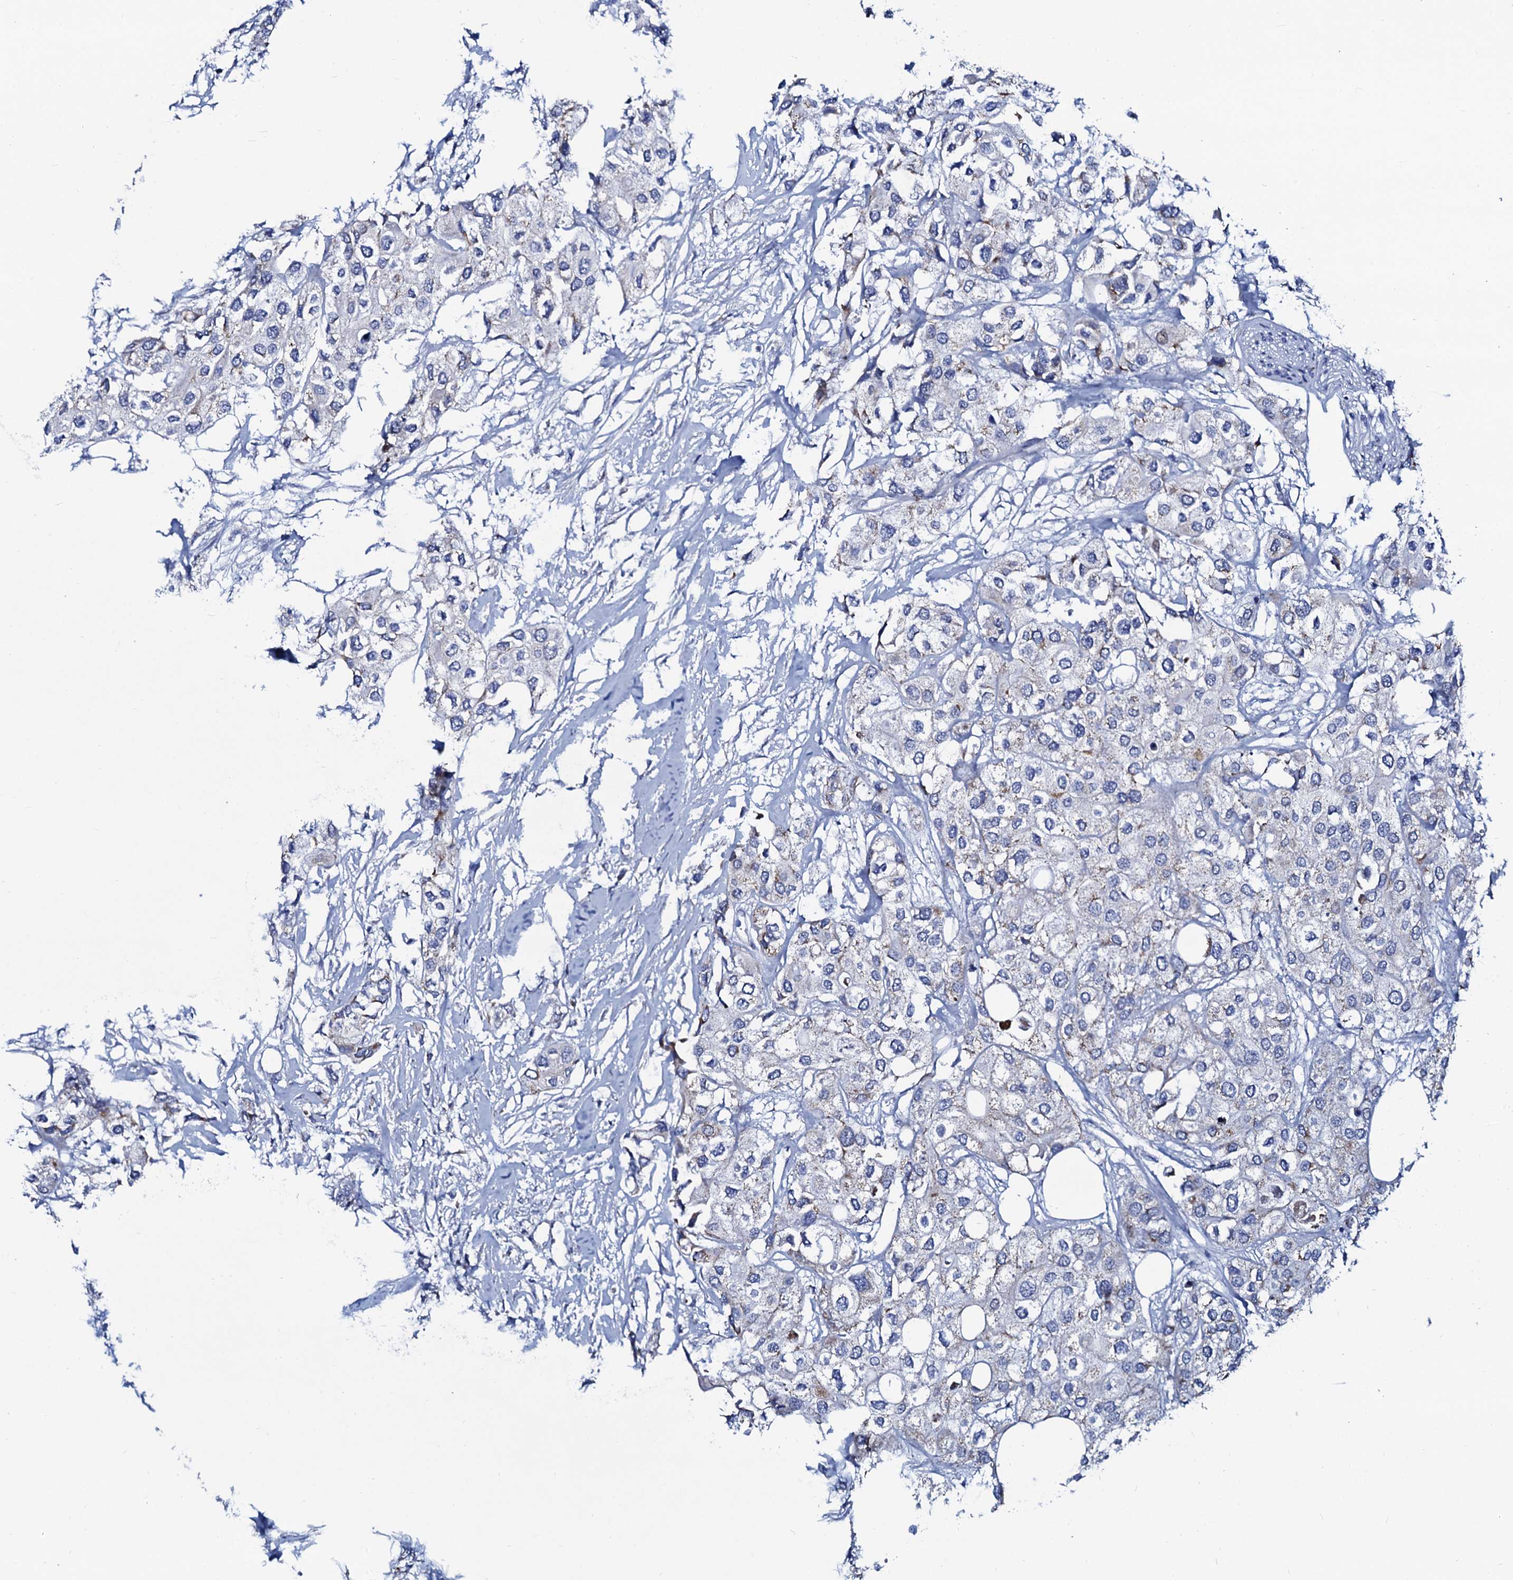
{"staining": {"intensity": "negative", "quantity": "none", "location": "none"}, "tissue": "urothelial cancer", "cell_type": "Tumor cells", "image_type": "cancer", "snomed": [{"axis": "morphology", "description": "Urothelial carcinoma, High grade"}, {"axis": "topography", "description": "Urinary bladder"}], "caption": "Tumor cells are negative for brown protein staining in urothelial carcinoma (high-grade). The staining is performed using DAB brown chromogen with nuclei counter-stained in using hematoxylin.", "gene": "SLC37A4", "patient": {"sex": "male", "age": 64}}